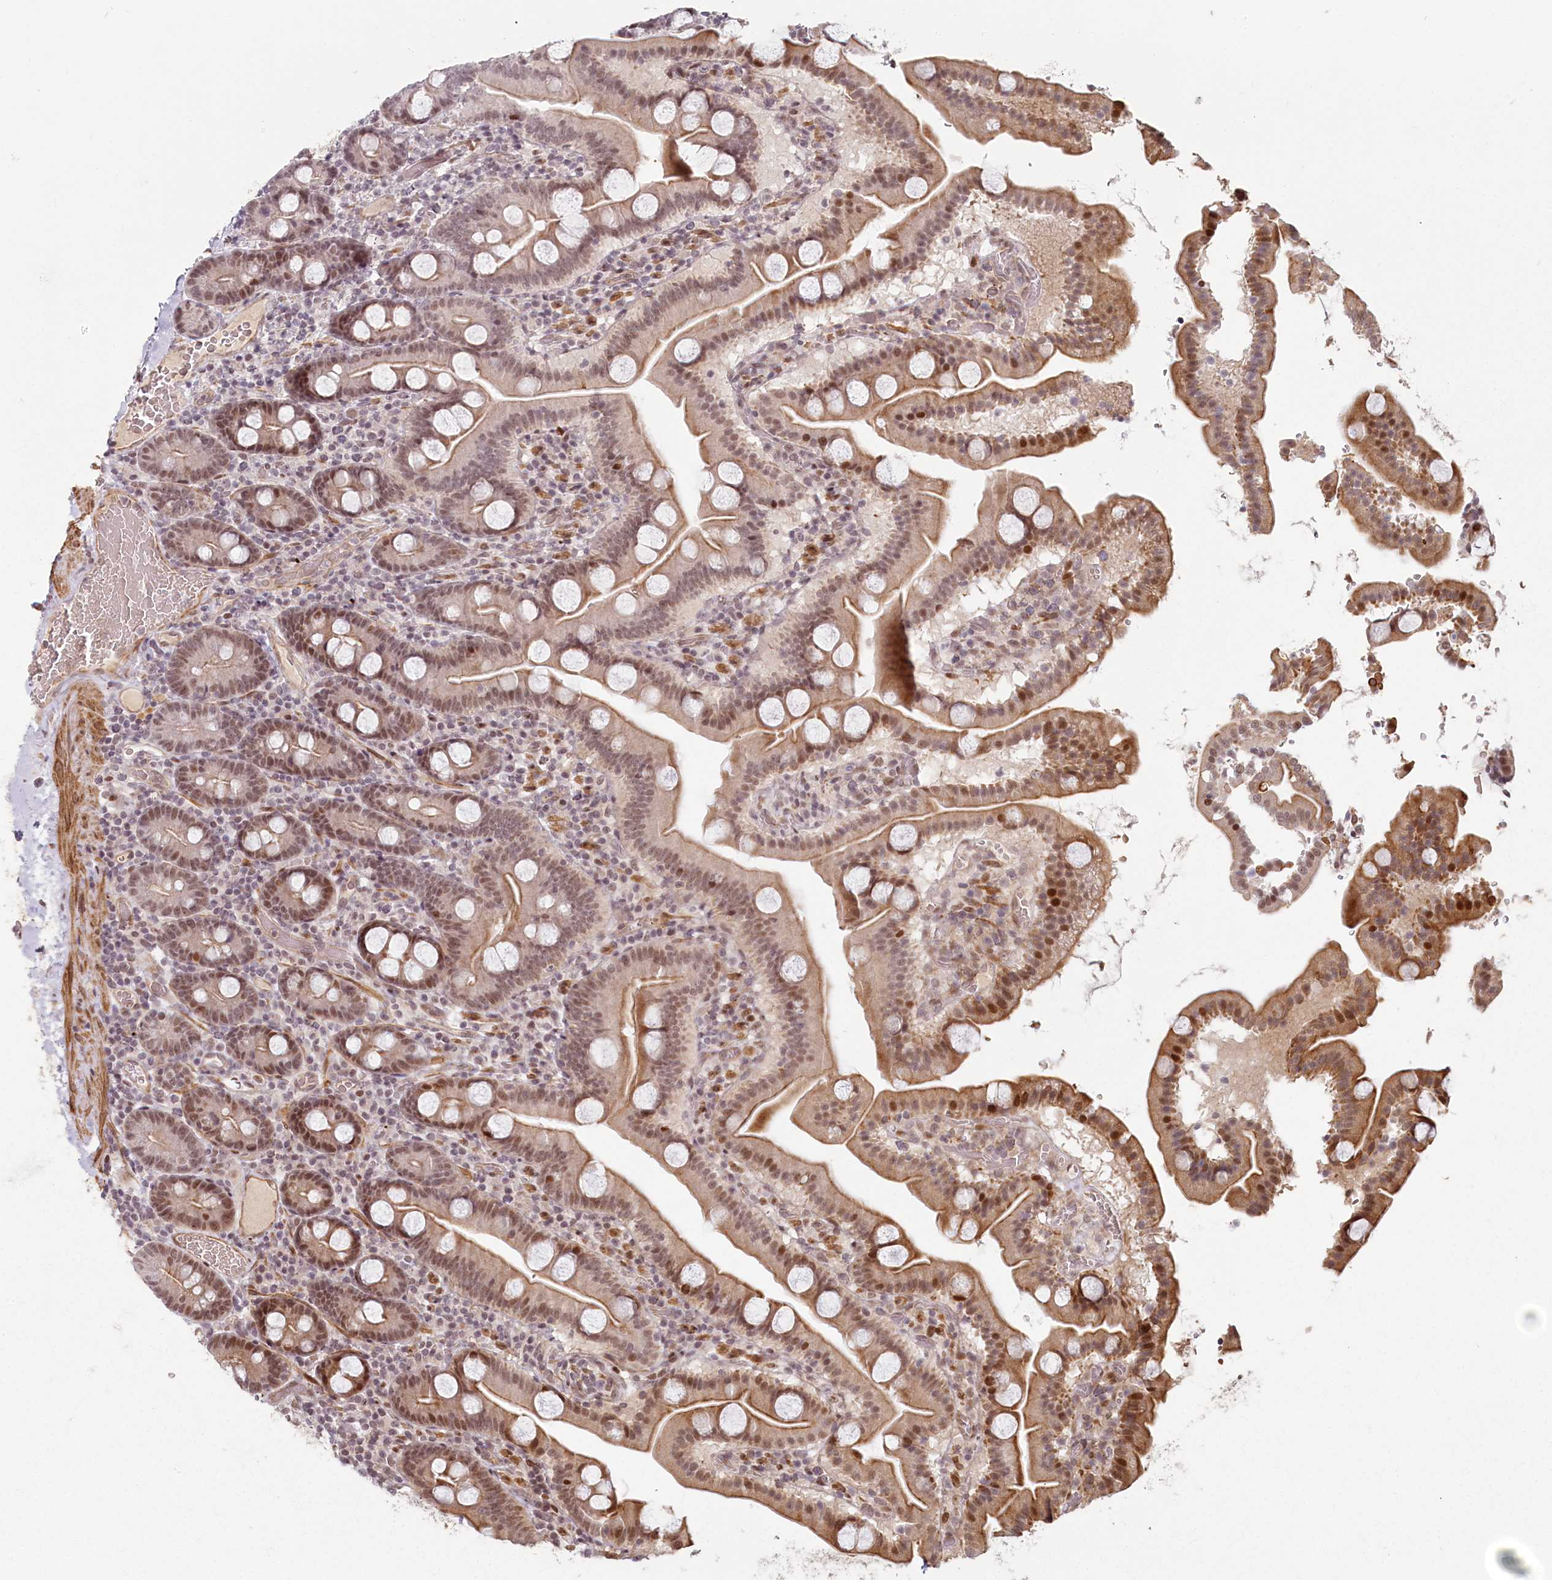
{"staining": {"intensity": "moderate", "quantity": ">75%", "location": "cytoplasmic/membranous,nuclear"}, "tissue": "duodenum", "cell_type": "Glandular cells", "image_type": "normal", "snomed": [{"axis": "morphology", "description": "Normal tissue, NOS"}, {"axis": "topography", "description": "Duodenum"}], "caption": "IHC of unremarkable human duodenum exhibits medium levels of moderate cytoplasmic/membranous,nuclear expression in approximately >75% of glandular cells.", "gene": "FAM204A", "patient": {"sex": "male", "age": 55}}